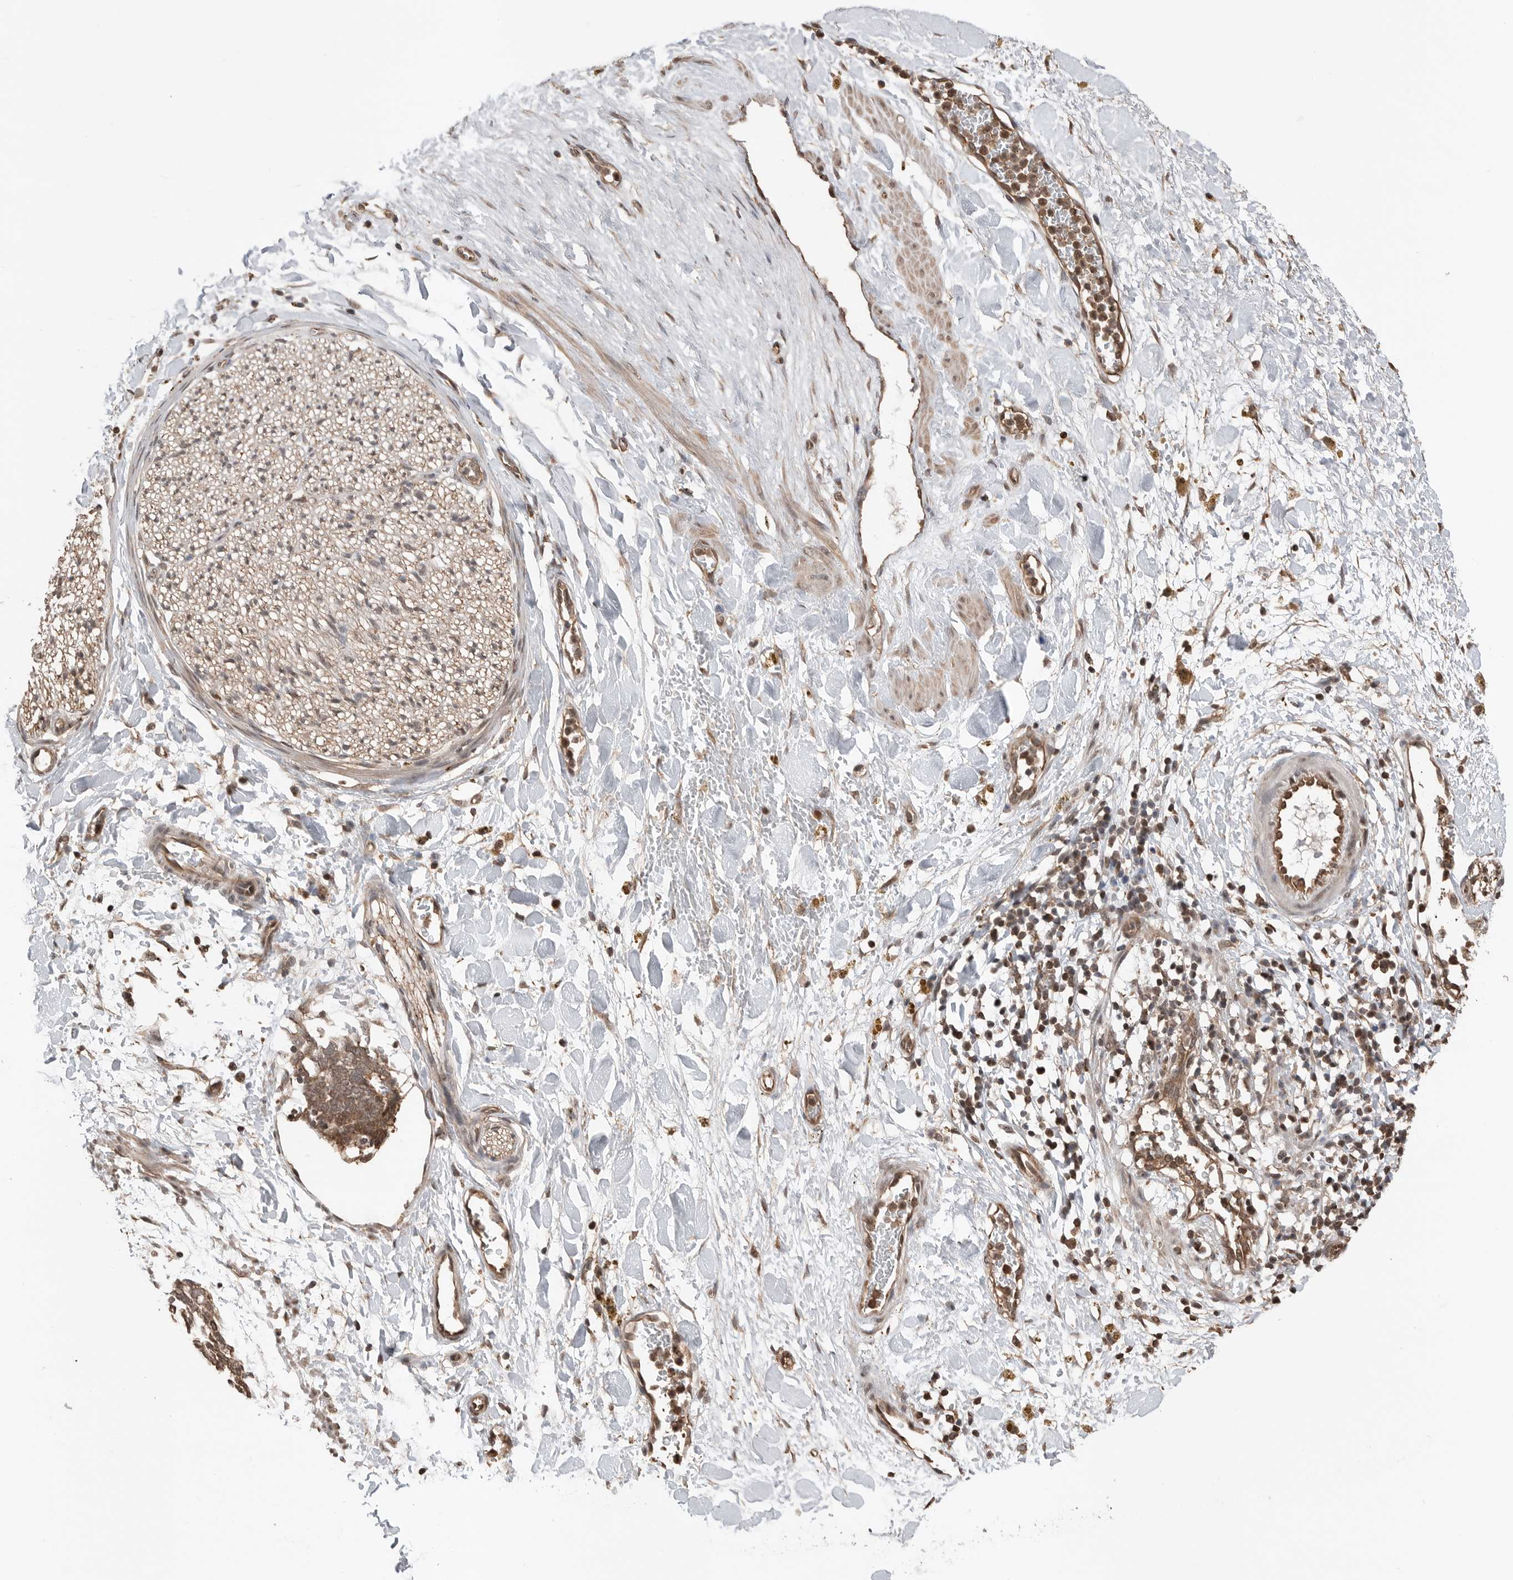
{"staining": {"intensity": "moderate", "quantity": ">75%", "location": "cytoplasmic/membranous"}, "tissue": "adipose tissue", "cell_type": "Adipocytes", "image_type": "normal", "snomed": [{"axis": "morphology", "description": "Normal tissue, NOS"}, {"axis": "topography", "description": "Kidney"}, {"axis": "topography", "description": "Peripheral nerve tissue"}], "caption": "Moderate cytoplasmic/membranous staining for a protein is present in about >75% of adipocytes of unremarkable adipose tissue using immunohistochemistry (IHC).", "gene": "PEAK1", "patient": {"sex": "male", "age": 7}}